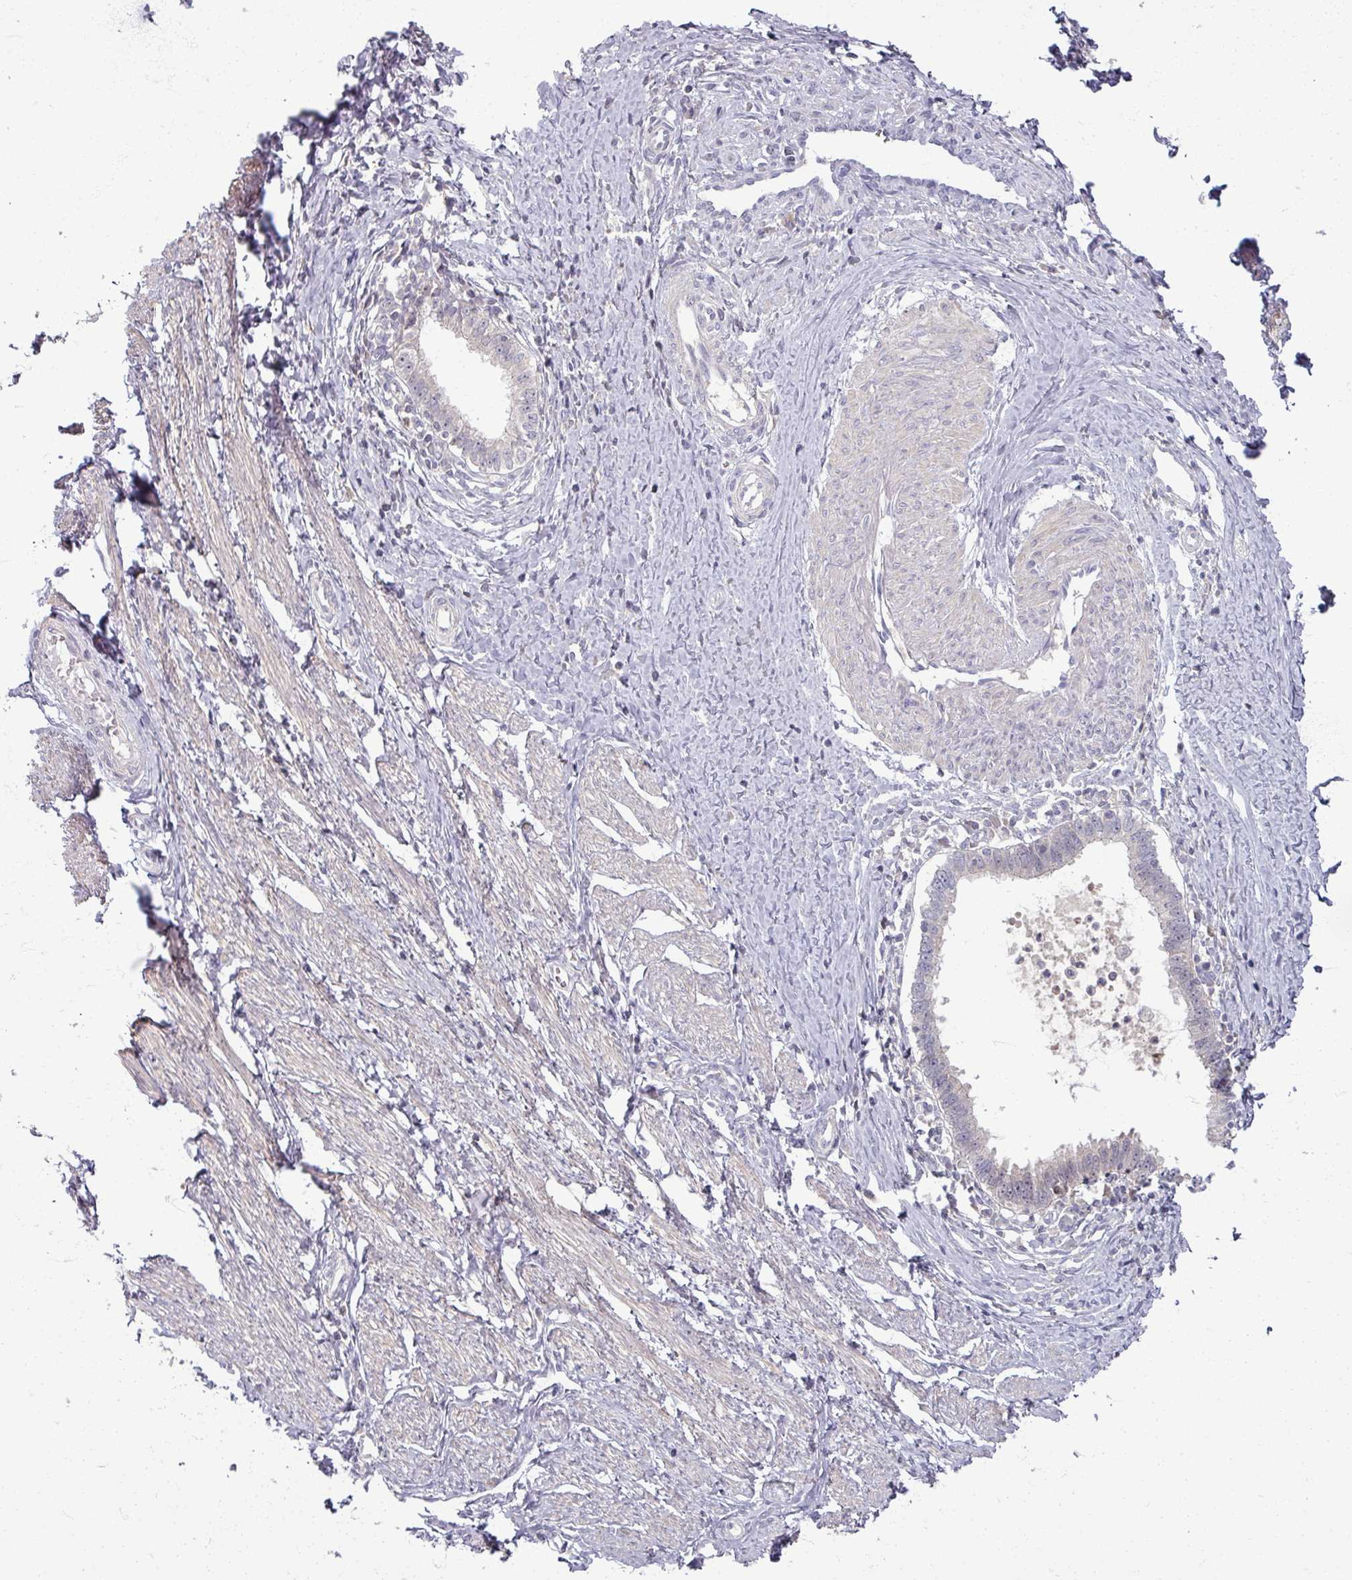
{"staining": {"intensity": "negative", "quantity": "none", "location": "none"}, "tissue": "cervical cancer", "cell_type": "Tumor cells", "image_type": "cancer", "snomed": [{"axis": "morphology", "description": "Adenocarcinoma, NOS"}, {"axis": "topography", "description": "Cervix"}], "caption": "Immunohistochemistry of human adenocarcinoma (cervical) displays no expression in tumor cells. (Brightfield microscopy of DAB (3,3'-diaminobenzidine) immunohistochemistry at high magnification).", "gene": "TTLL7", "patient": {"sex": "female", "age": 36}}